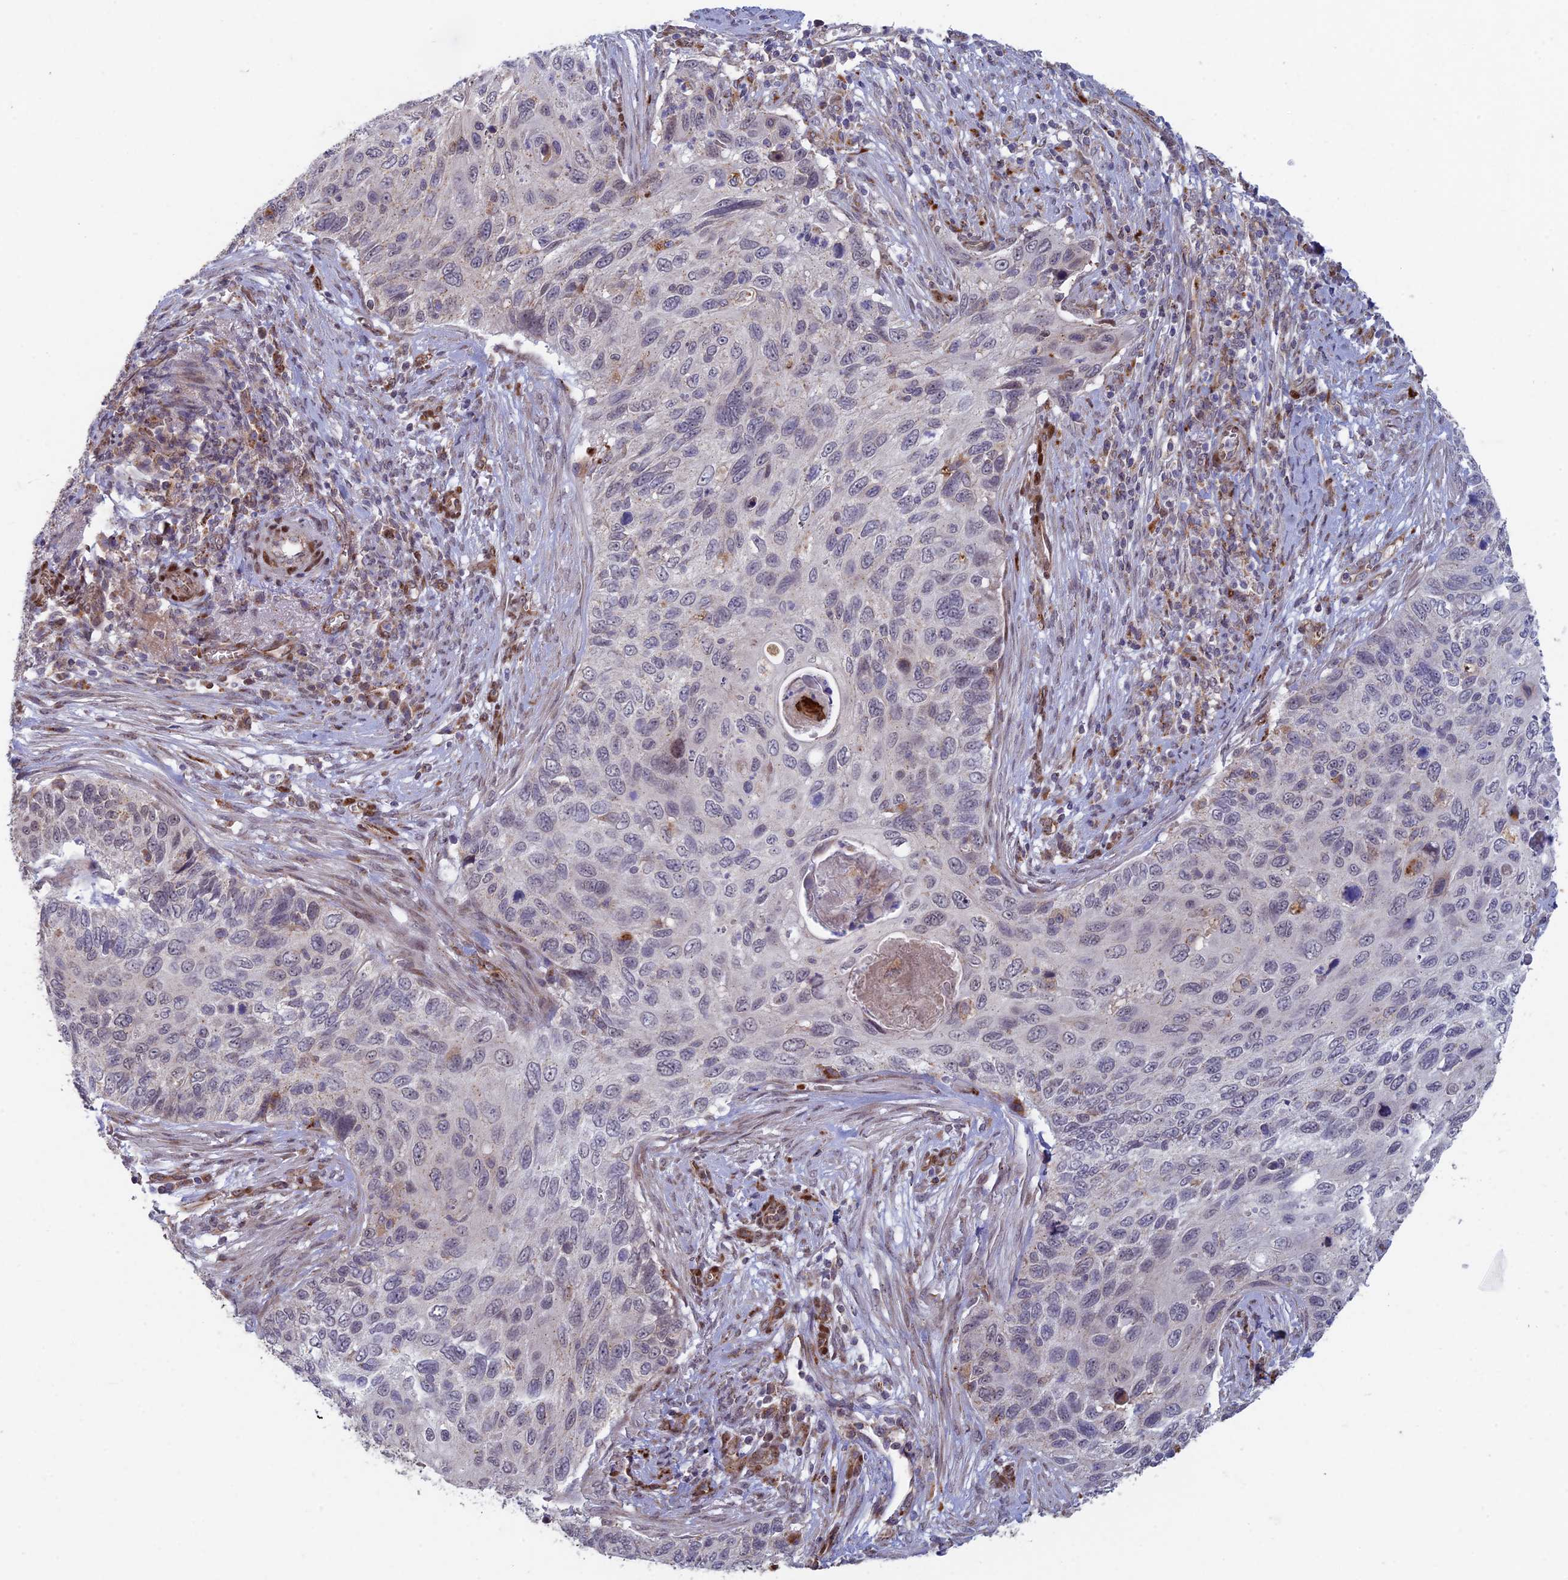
{"staining": {"intensity": "negative", "quantity": "none", "location": "none"}, "tissue": "cervical cancer", "cell_type": "Tumor cells", "image_type": "cancer", "snomed": [{"axis": "morphology", "description": "Squamous cell carcinoma, NOS"}, {"axis": "topography", "description": "Cervix"}], "caption": "Micrograph shows no significant protein staining in tumor cells of cervical cancer.", "gene": "FOXS1", "patient": {"sex": "female", "age": 70}}